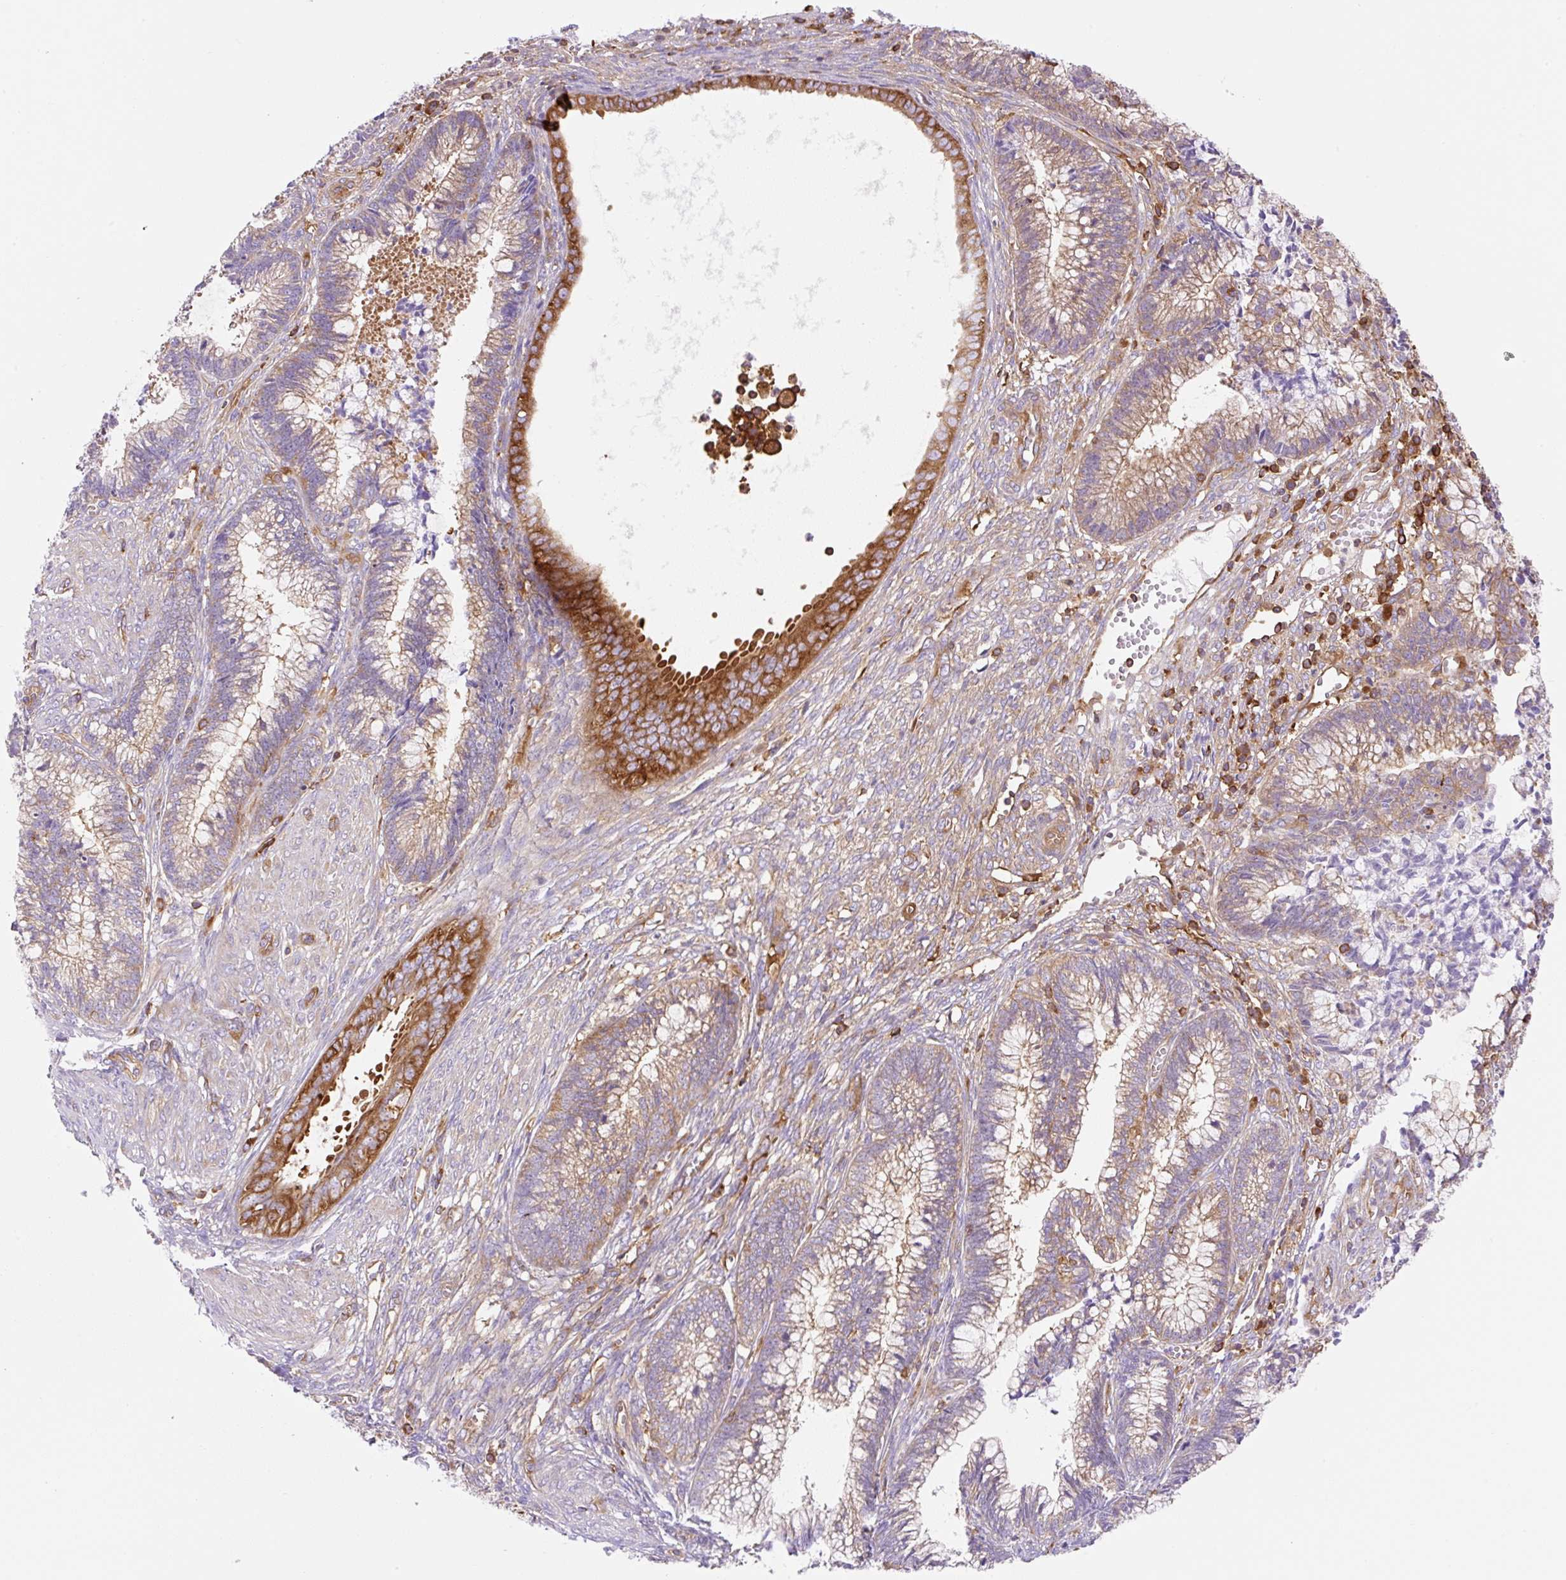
{"staining": {"intensity": "strong", "quantity": "<25%", "location": "cytoplasmic/membranous"}, "tissue": "cervical cancer", "cell_type": "Tumor cells", "image_type": "cancer", "snomed": [{"axis": "morphology", "description": "Adenocarcinoma, NOS"}, {"axis": "topography", "description": "Cervix"}], "caption": "Protein analysis of adenocarcinoma (cervical) tissue reveals strong cytoplasmic/membranous staining in about <25% of tumor cells.", "gene": "DNM2", "patient": {"sex": "female", "age": 44}}